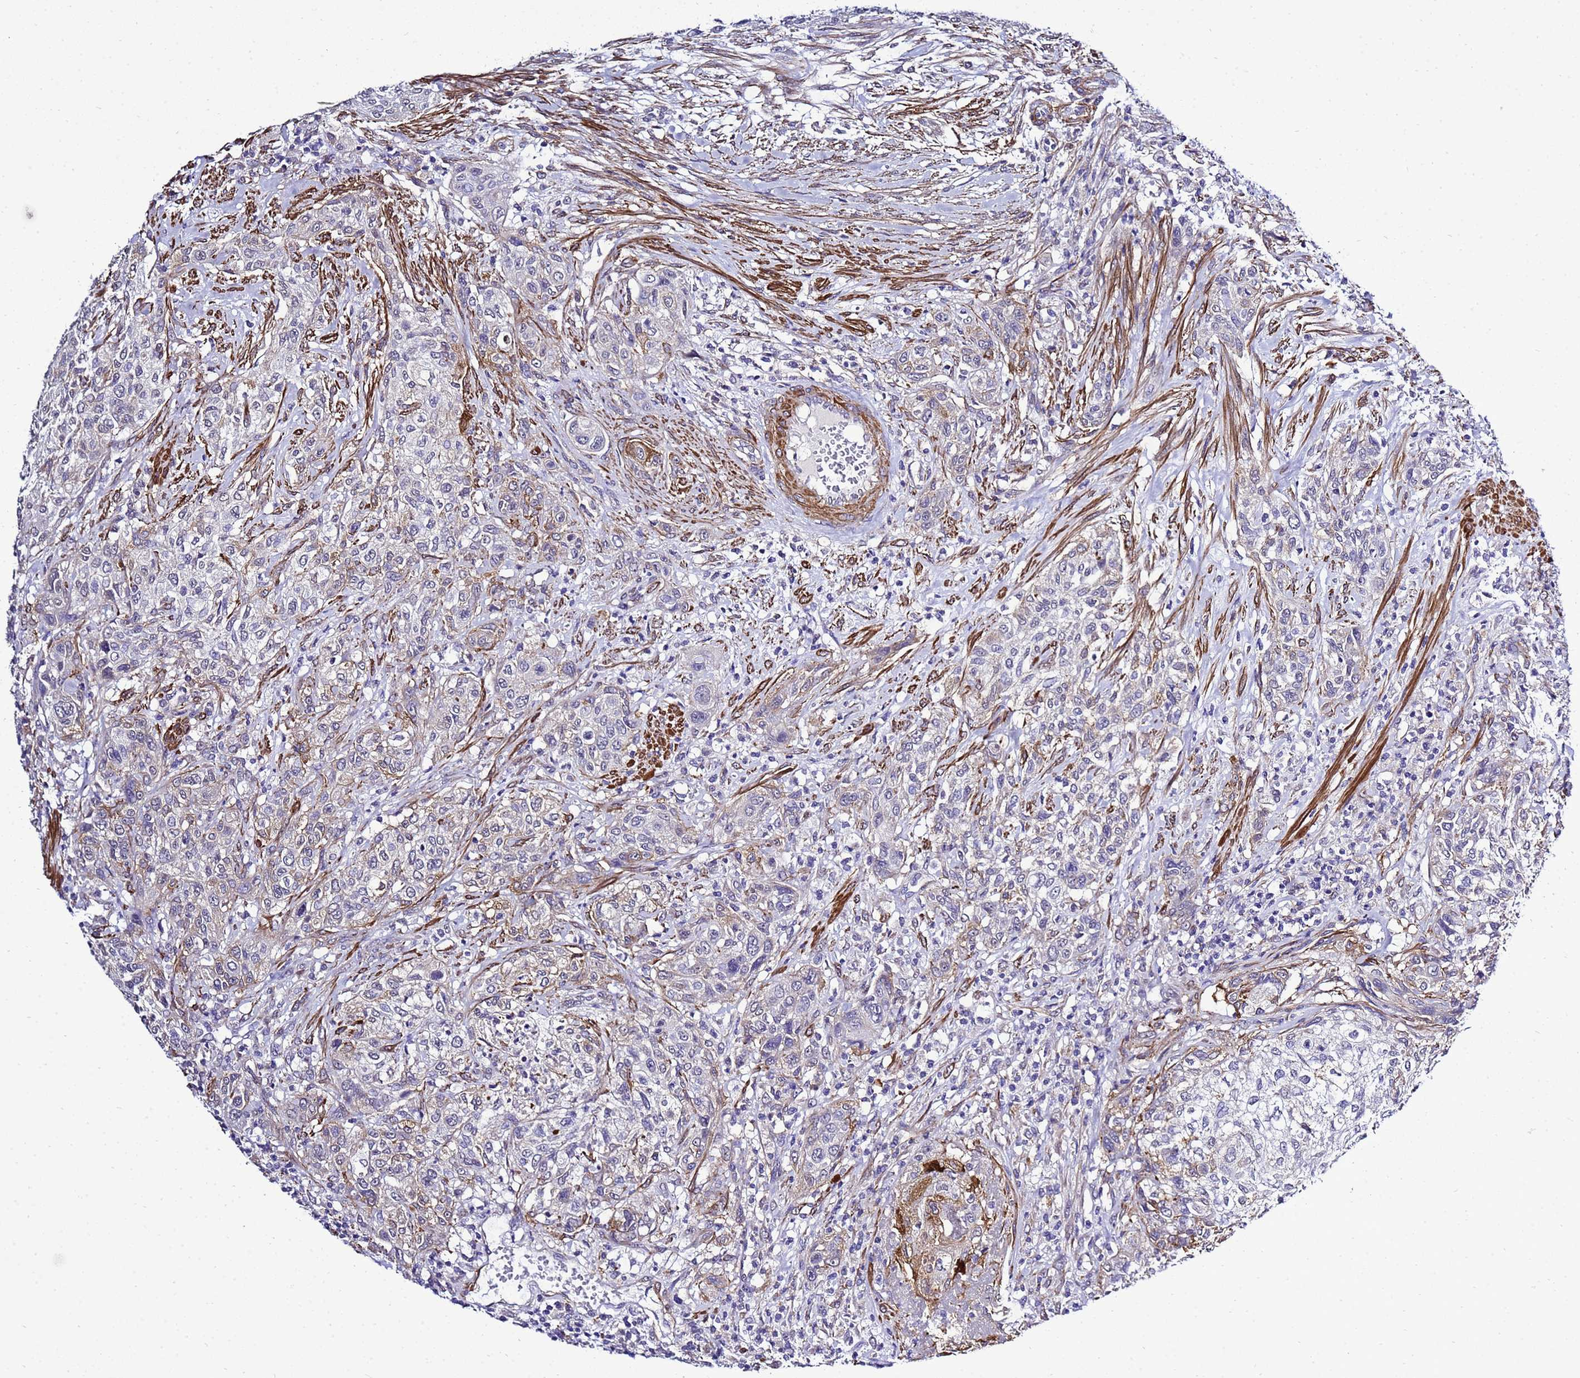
{"staining": {"intensity": "weak", "quantity": "<25%", "location": "cytoplasmic/membranous"}, "tissue": "urothelial cancer", "cell_type": "Tumor cells", "image_type": "cancer", "snomed": [{"axis": "morphology", "description": "Normal tissue, NOS"}, {"axis": "morphology", "description": "Urothelial carcinoma, NOS"}, {"axis": "topography", "description": "Urinary bladder"}, {"axis": "topography", "description": "Peripheral nerve tissue"}], "caption": "A high-resolution micrograph shows immunohistochemistry (IHC) staining of urothelial cancer, which demonstrates no significant staining in tumor cells. (DAB immunohistochemistry (IHC) with hematoxylin counter stain).", "gene": "GZF1", "patient": {"sex": "male", "age": 35}}